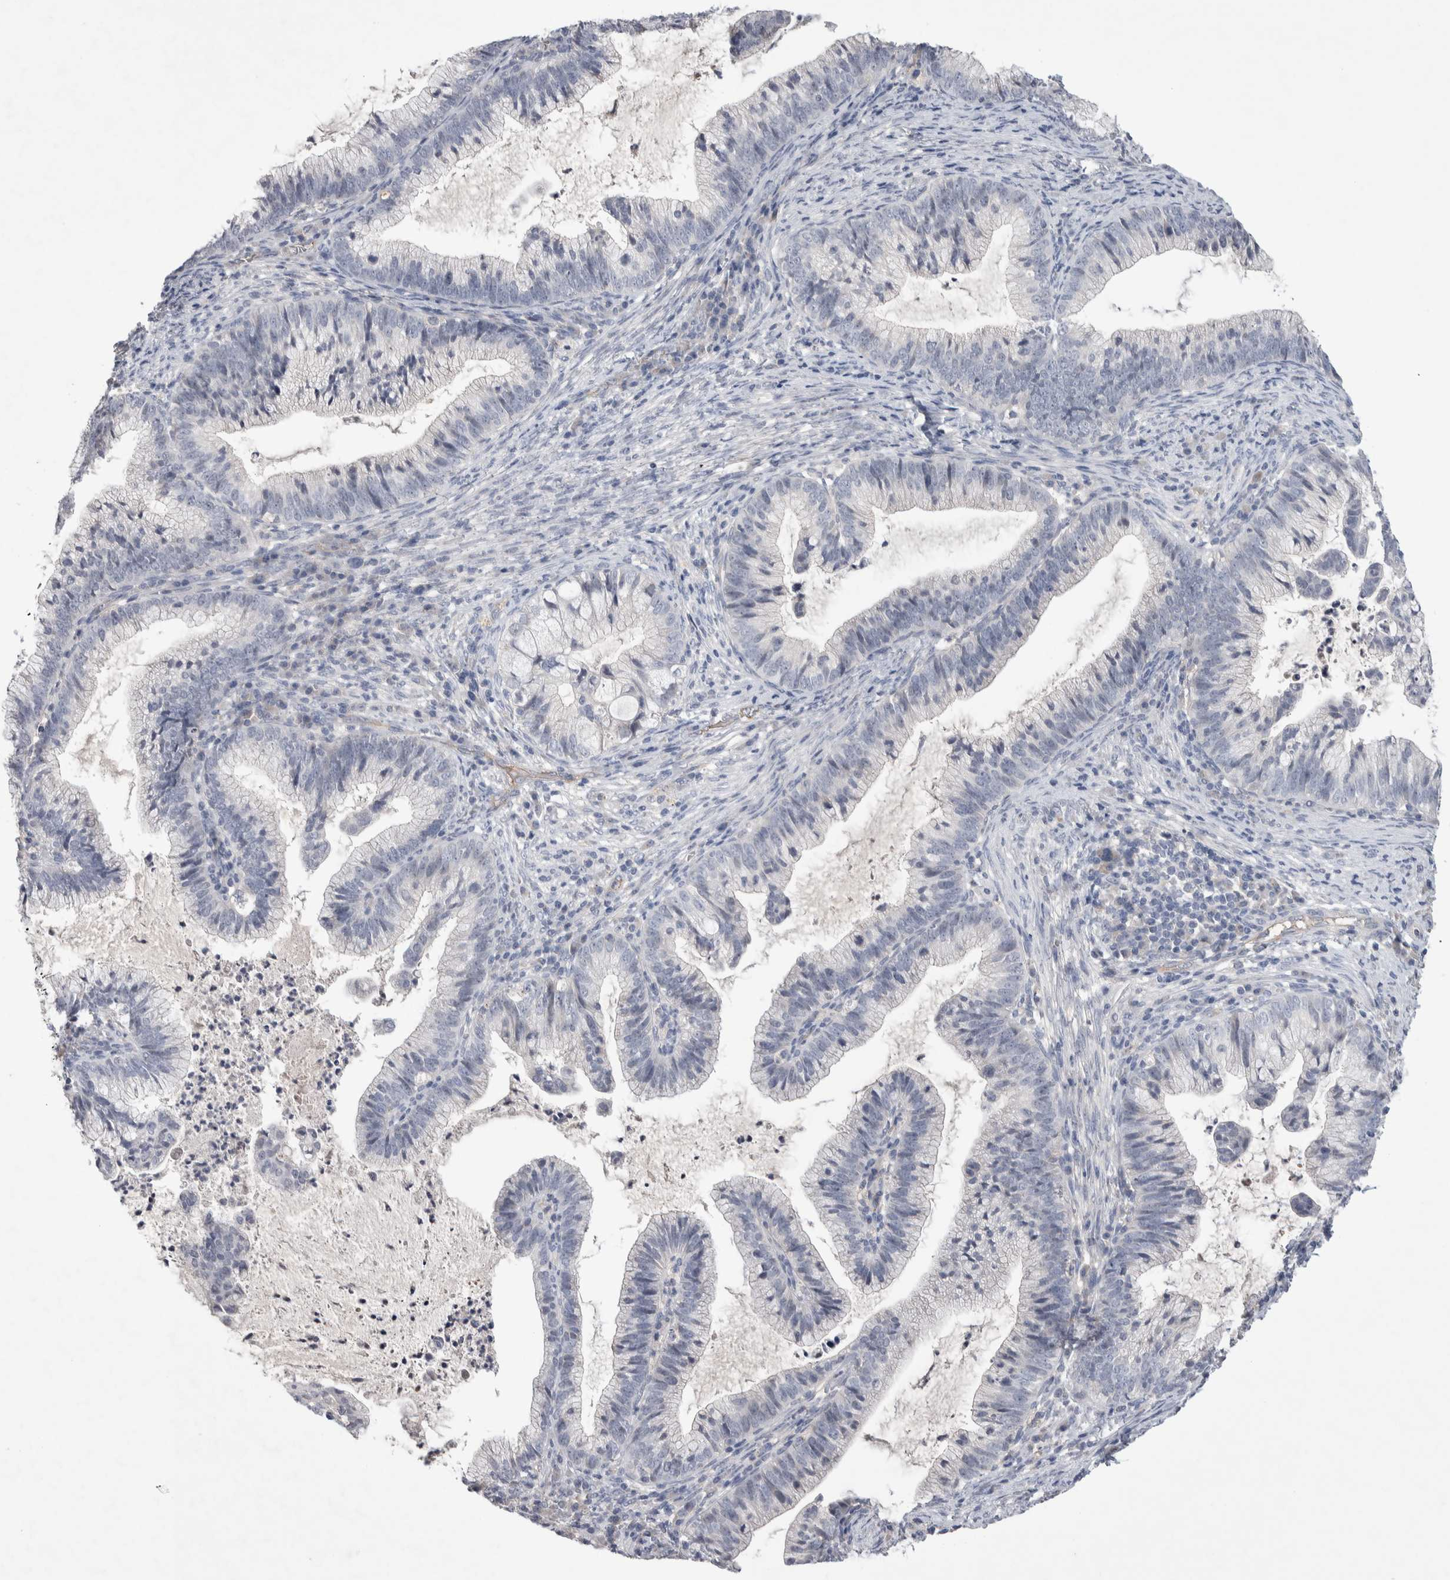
{"staining": {"intensity": "negative", "quantity": "none", "location": "none"}, "tissue": "cervical cancer", "cell_type": "Tumor cells", "image_type": "cancer", "snomed": [{"axis": "morphology", "description": "Adenocarcinoma, NOS"}, {"axis": "topography", "description": "Cervix"}], "caption": "A micrograph of cervical adenocarcinoma stained for a protein shows no brown staining in tumor cells.", "gene": "CEP131", "patient": {"sex": "female", "age": 36}}